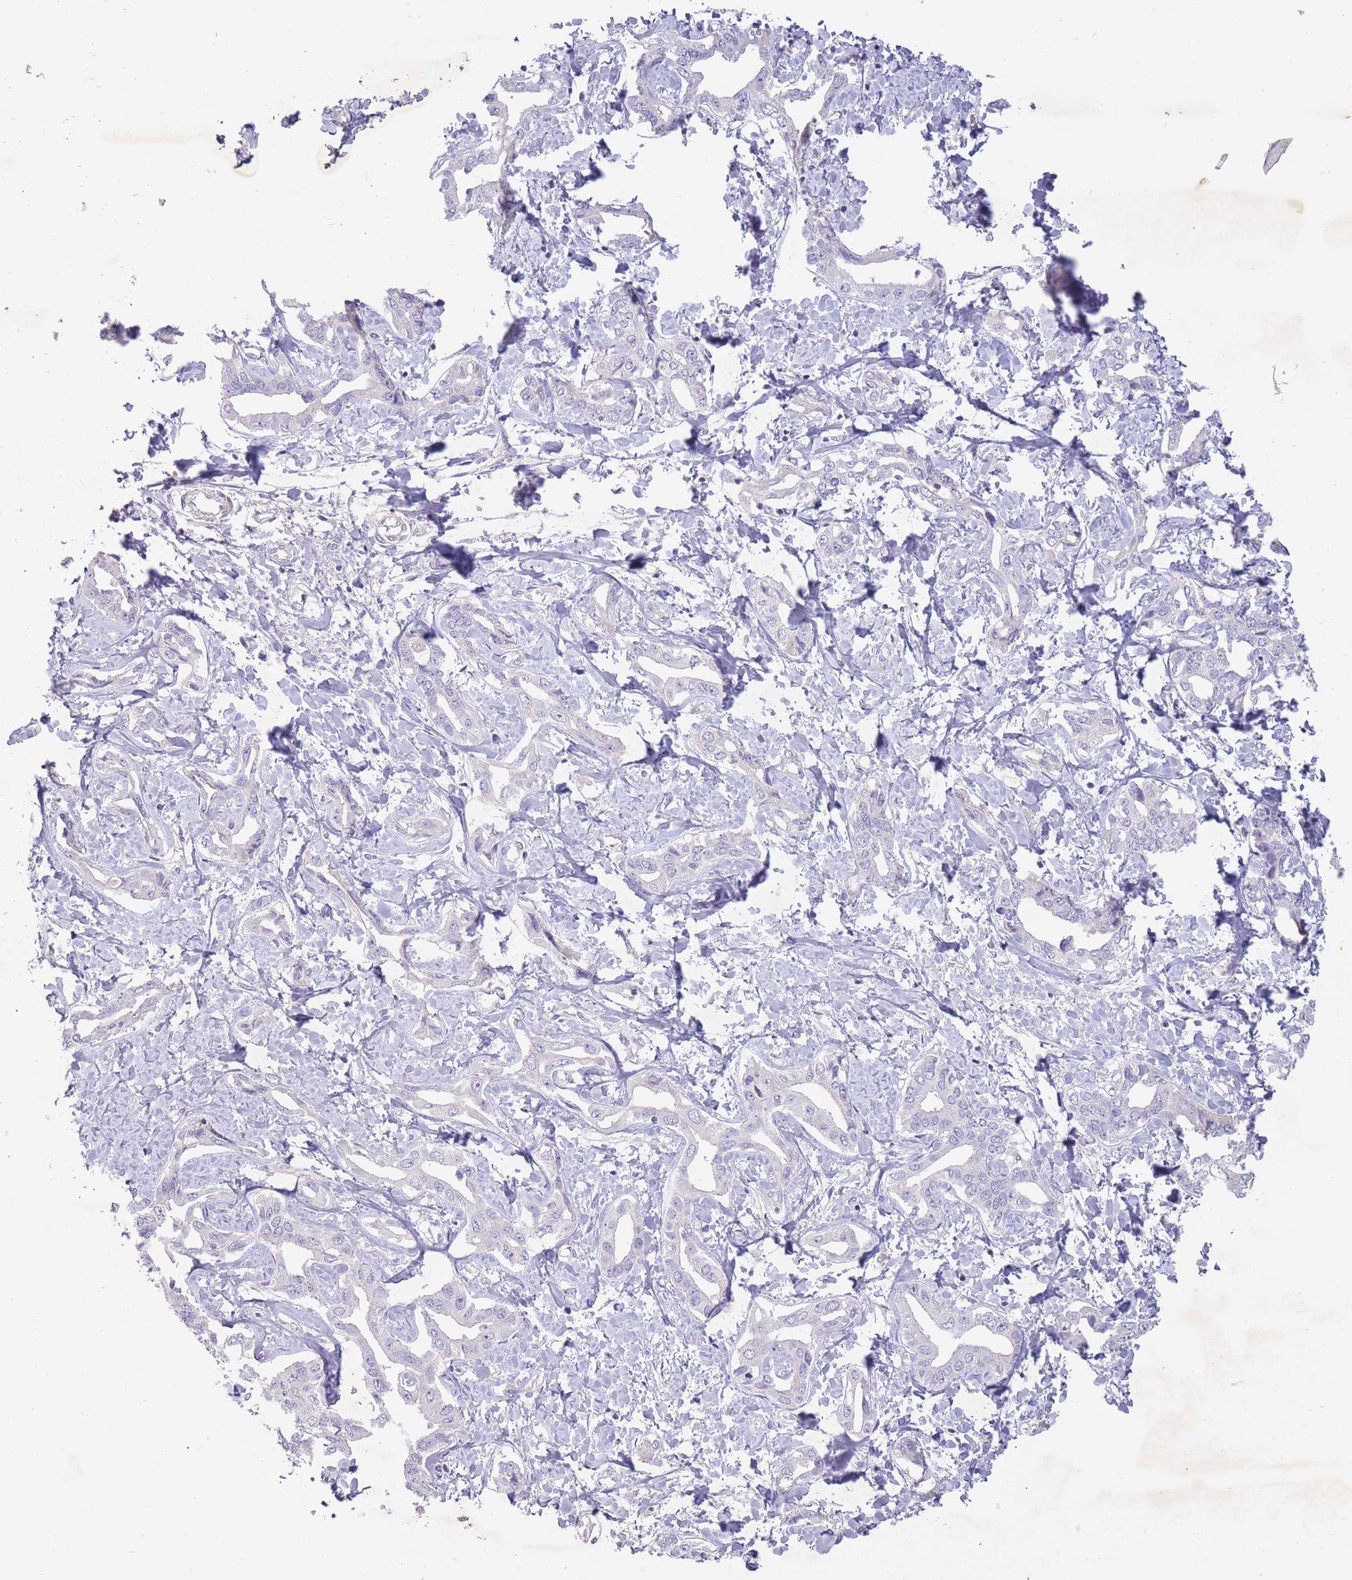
{"staining": {"intensity": "negative", "quantity": "none", "location": "none"}, "tissue": "liver cancer", "cell_type": "Tumor cells", "image_type": "cancer", "snomed": [{"axis": "morphology", "description": "Cholangiocarcinoma"}, {"axis": "topography", "description": "Liver"}], "caption": "Liver cancer (cholangiocarcinoma) was stained to show a protein in brown. There is no significant staining in tumor cells.", "gene": "PNPLA5", "patient": {"sex": "male", "age": 59}}